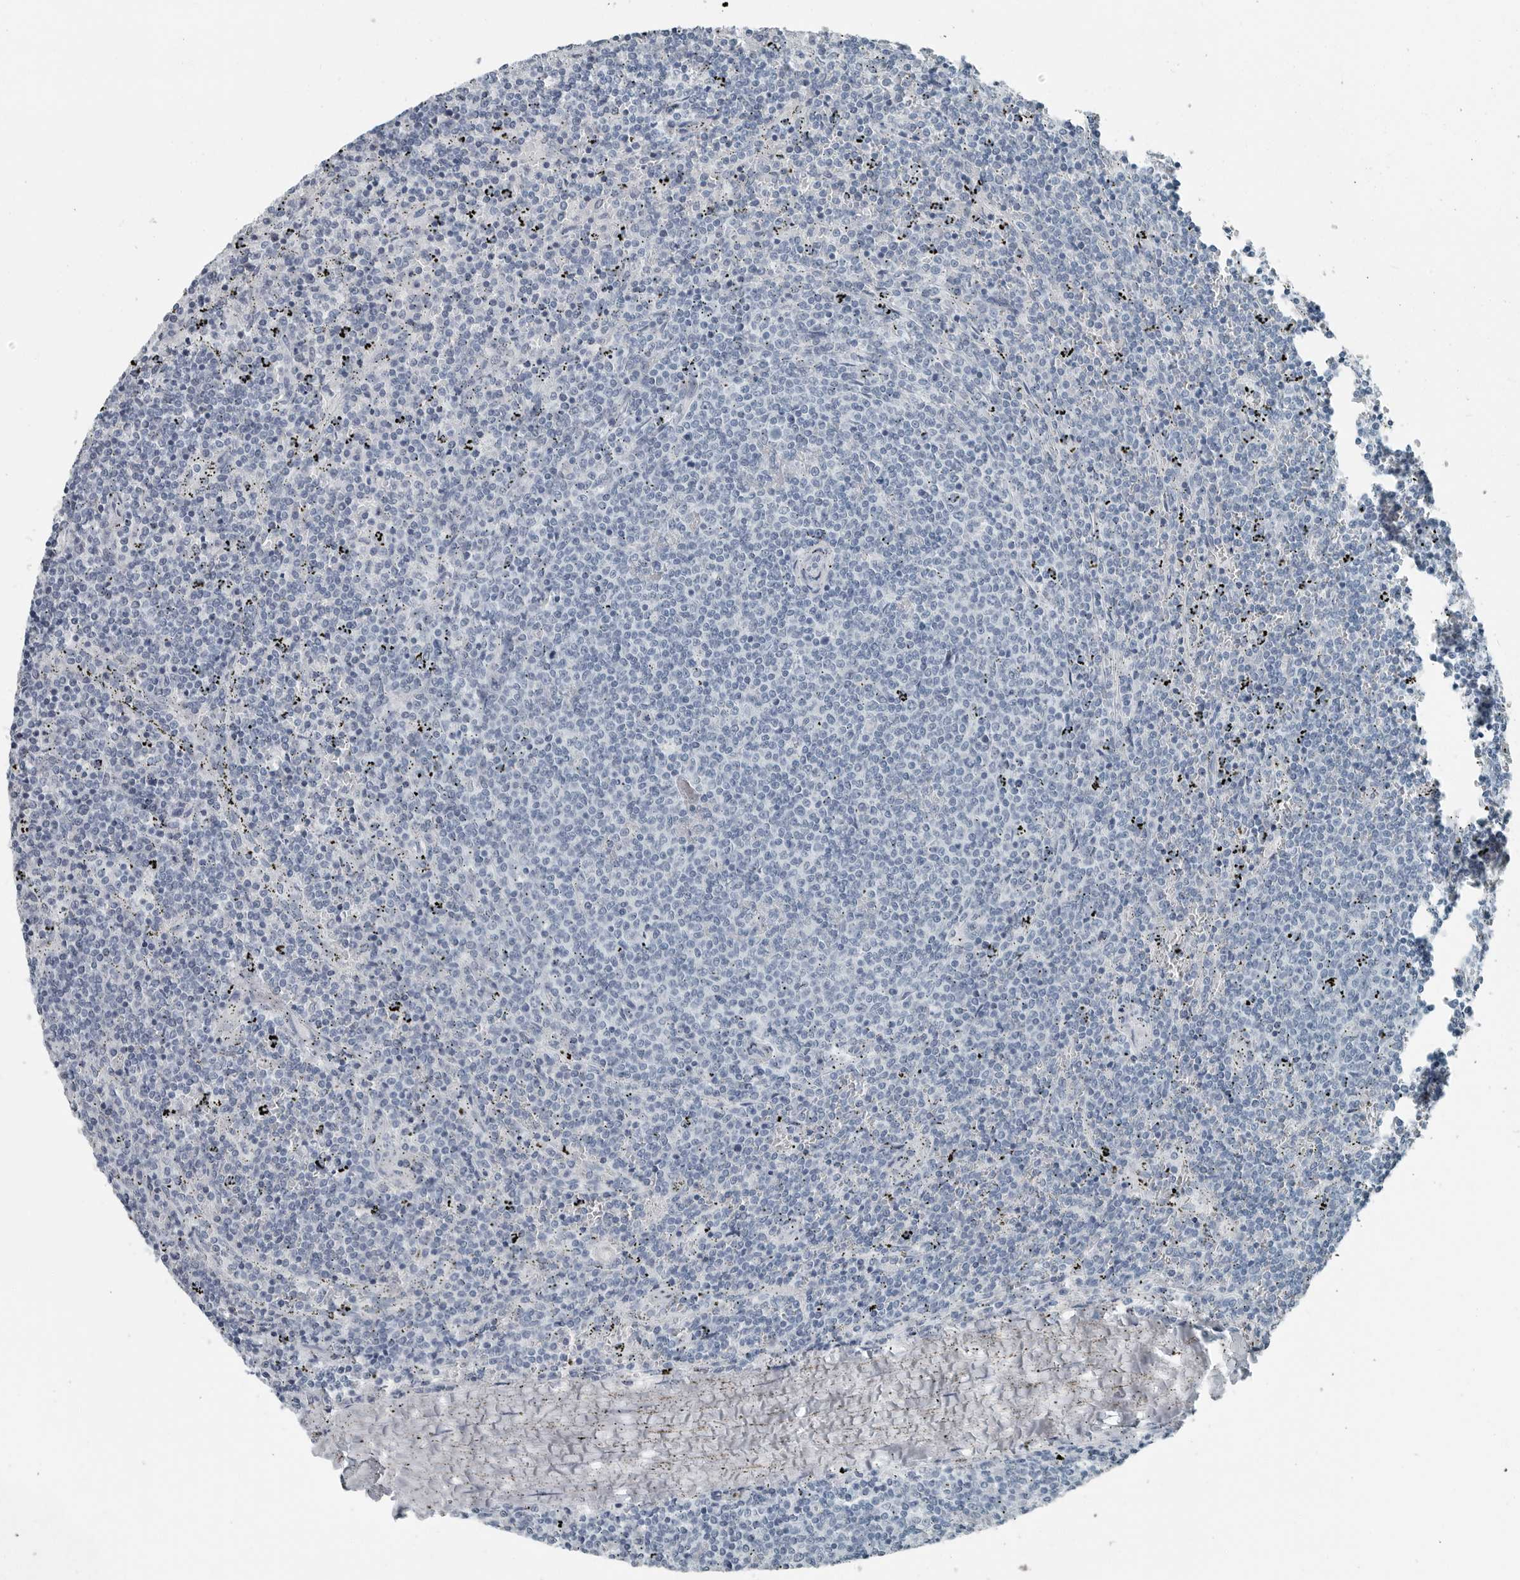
{"staining": {"intensity": "negative", "quantity": "none", "location": "none"}, "tissue": "lymphoma", "cell_type": "Tumor cells", "image_type": "cancer", "snomed": [{"axis": "morphology", "description": "Malignant lymphoma, non-Hodgkin's type, Low grade"}, {"axis": "topography", "description": "Spleen"}], "caption": "Tumor cells show no significant protein expression in malignant lymphoma, non-Hodgkin's type (low-grade). The staining is performed using DAB (3,3'-diaminobenzidine) brown chromogen with nuclei counter-stained in using hematoxylin.", "gene": "ZPBP2", "patient": {"sex": "female", "age": 50}}